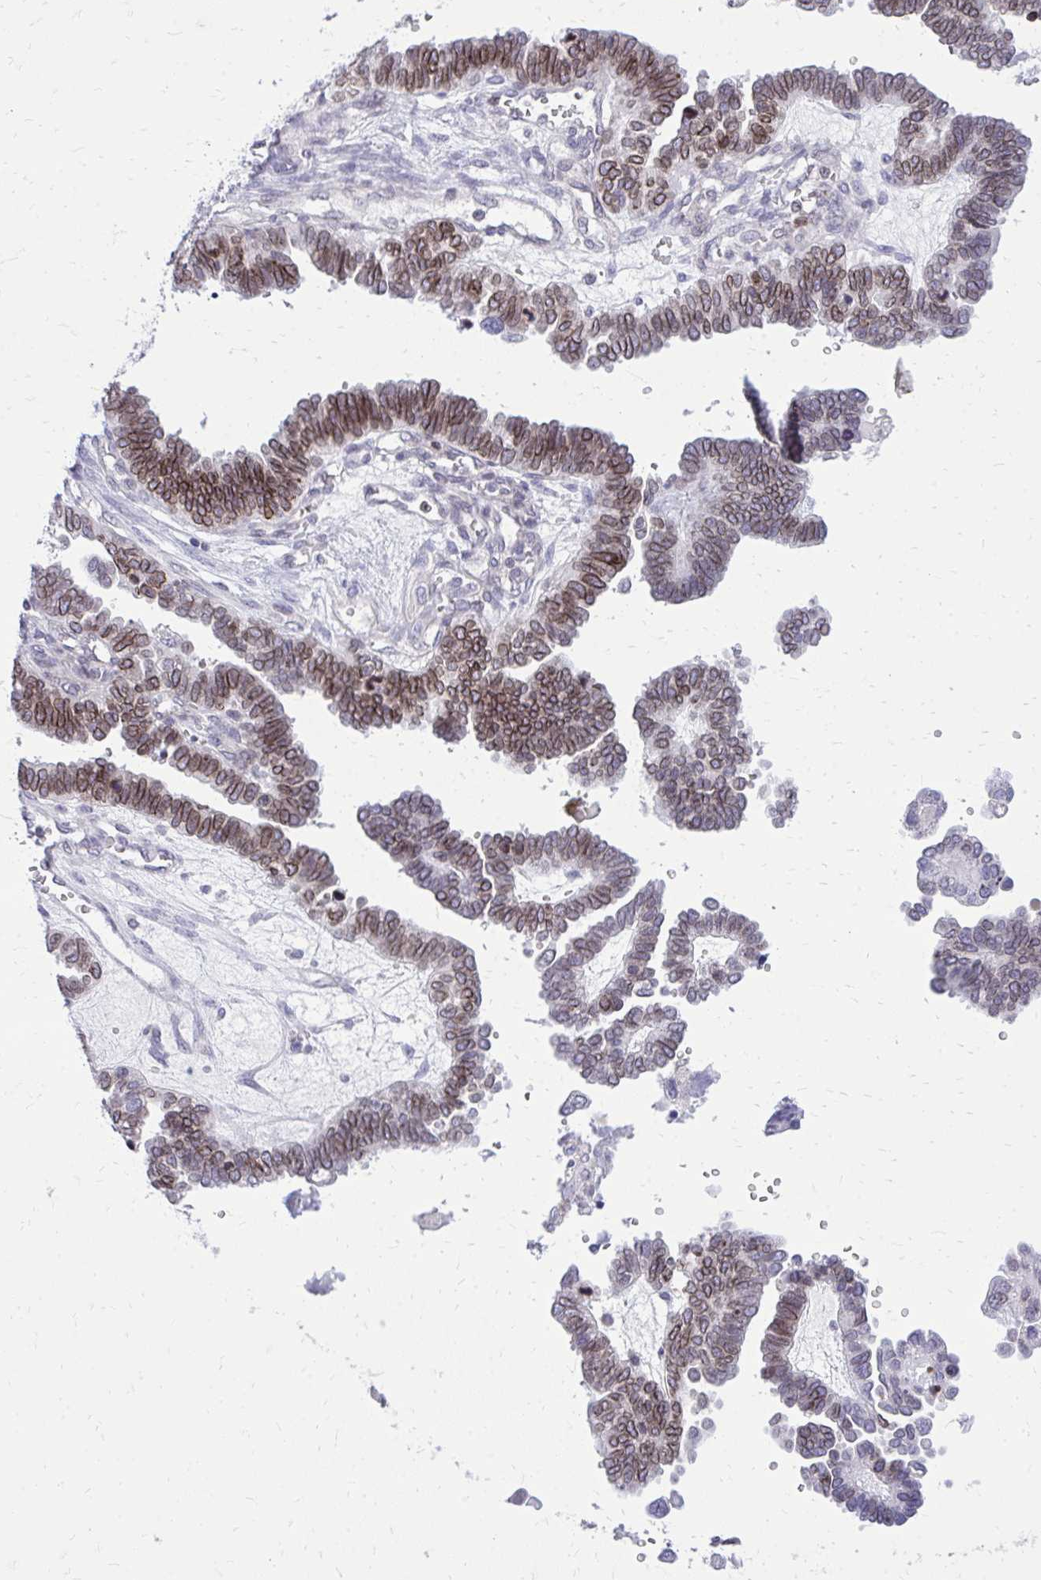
{"staining": {"intensity": "moderate", "quantity": ">75%", "location": "cytoplasmic/membranous,nuclear"}, "tissue": "ovarian cancer", "cell_type": "Tumor cells", "image_type": "cancer", "snomed": [{"axis": "morphology", "description": "Cystadenocarcinoma, serous, NOS"}, {"axis": "topography", "description": "Ovary"}], "caption": "The immunohistochemical stain labels moderate cytoplasmic/membranous and nuclear expression in tumor cells of ovarian cancer (serous cystadenocarcinoma) tissue.", "gene": "RPS6KA2", "patient": {"sex": "female", "age": 51}}